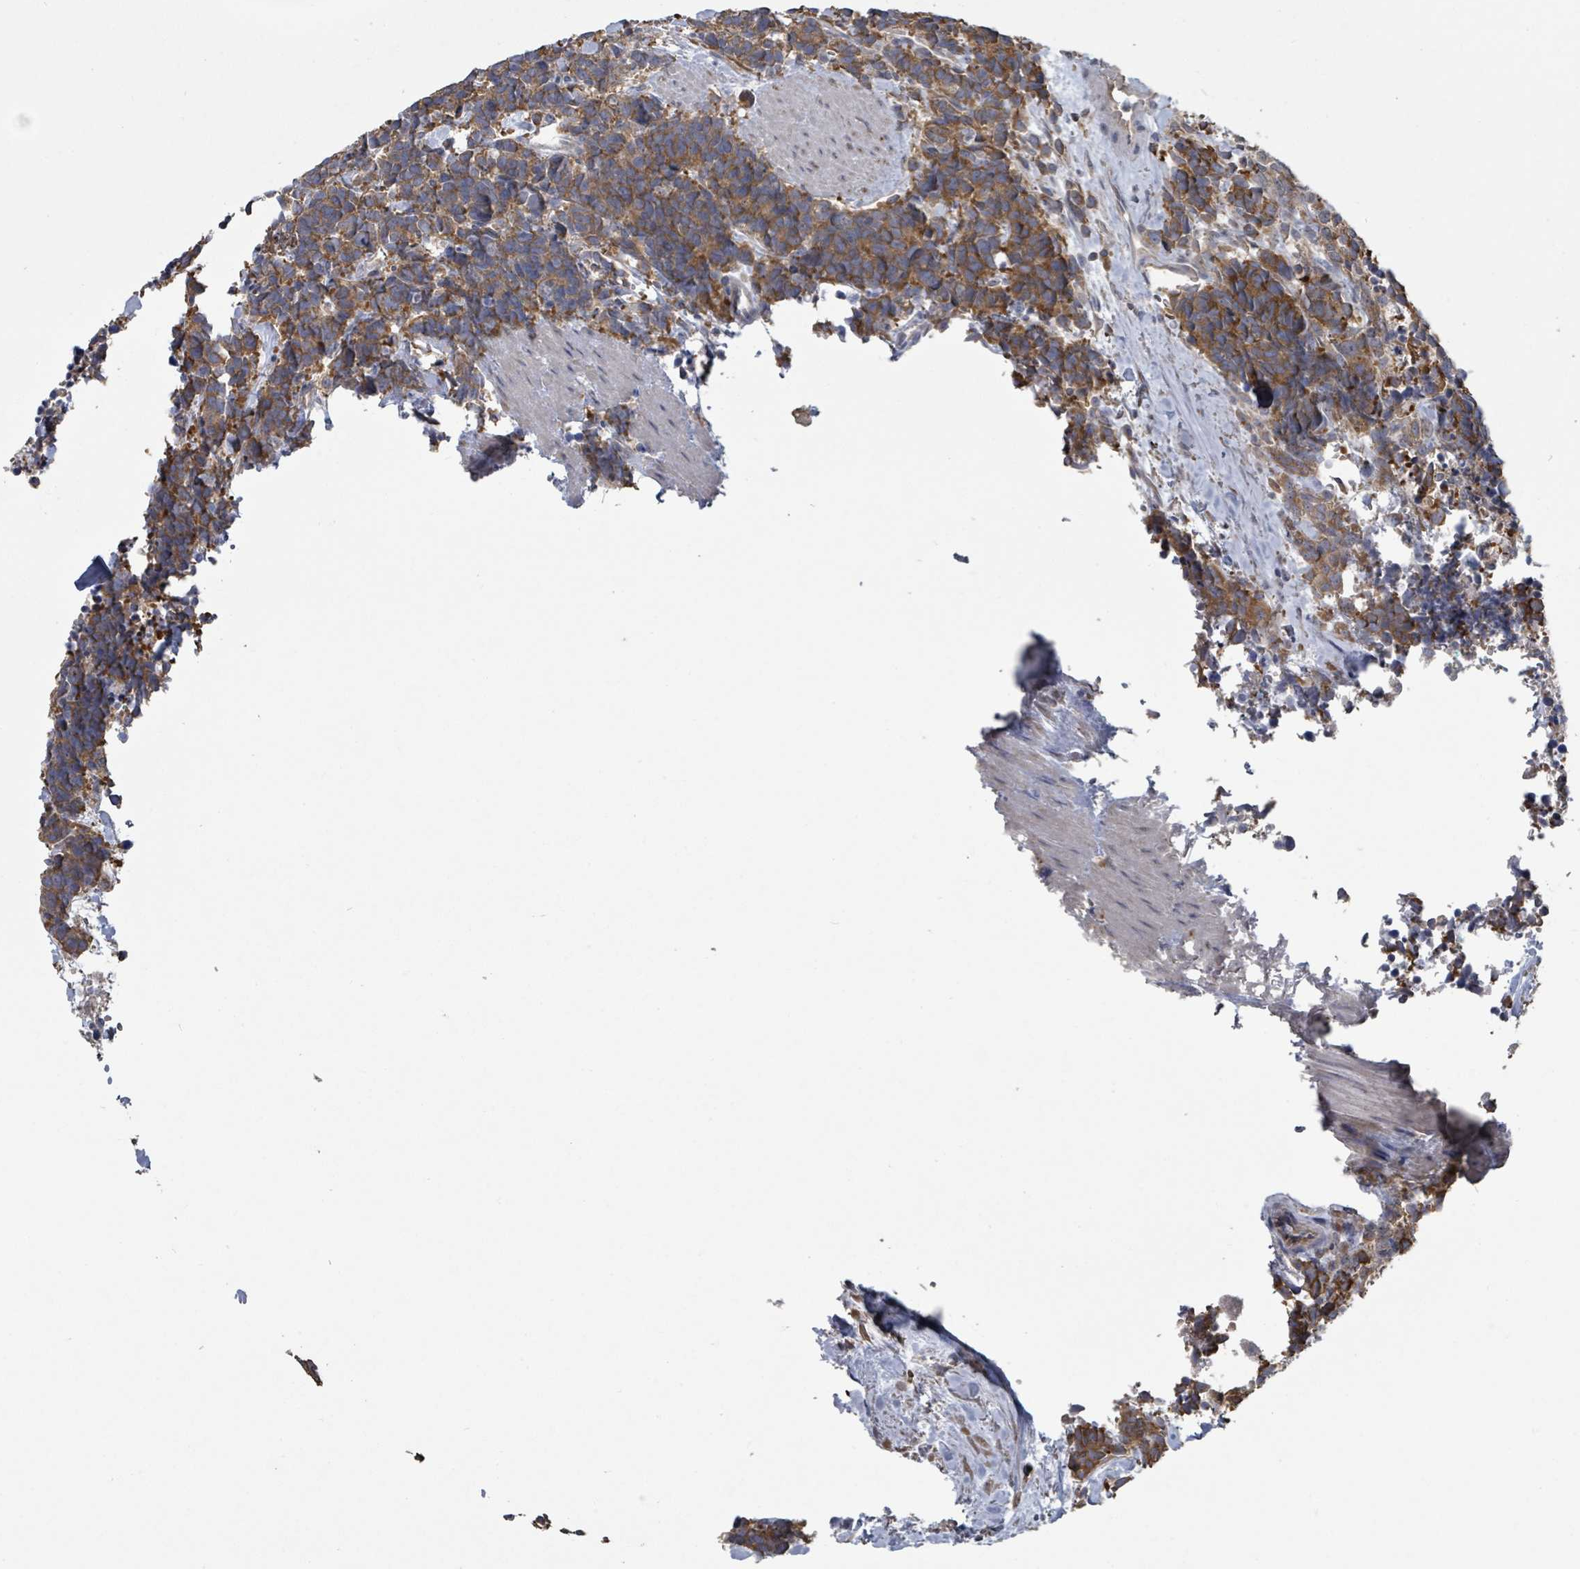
{"staining": {"intensity": "strong", "quantity": ">75%", "location": "cytoplasmic/membranous"}, "tissue": "carcinoid", "cell_type": "Tumor cells", "image_type": "cancer", "snomed": [{"axis": "morphology", "description": "Carcinoma, NOS"}, {"axis": "morphology", "description": "Carcinoid, malignant, NOS"}, {"axis": "topography", "description": "Prostate"}], "caption": "High-magnification brightfield microscopy of carcinoid stained with DAB (3,3'-diaminobenzidine) (brown) and counterstained with hematoxylin (blue). tumor cells exhibit strong cytoplasmic/membranous staining is present in approximately>75% of cells.", "gene": "SLC9A7", "patient": {"sex": "male", "age": 57}}